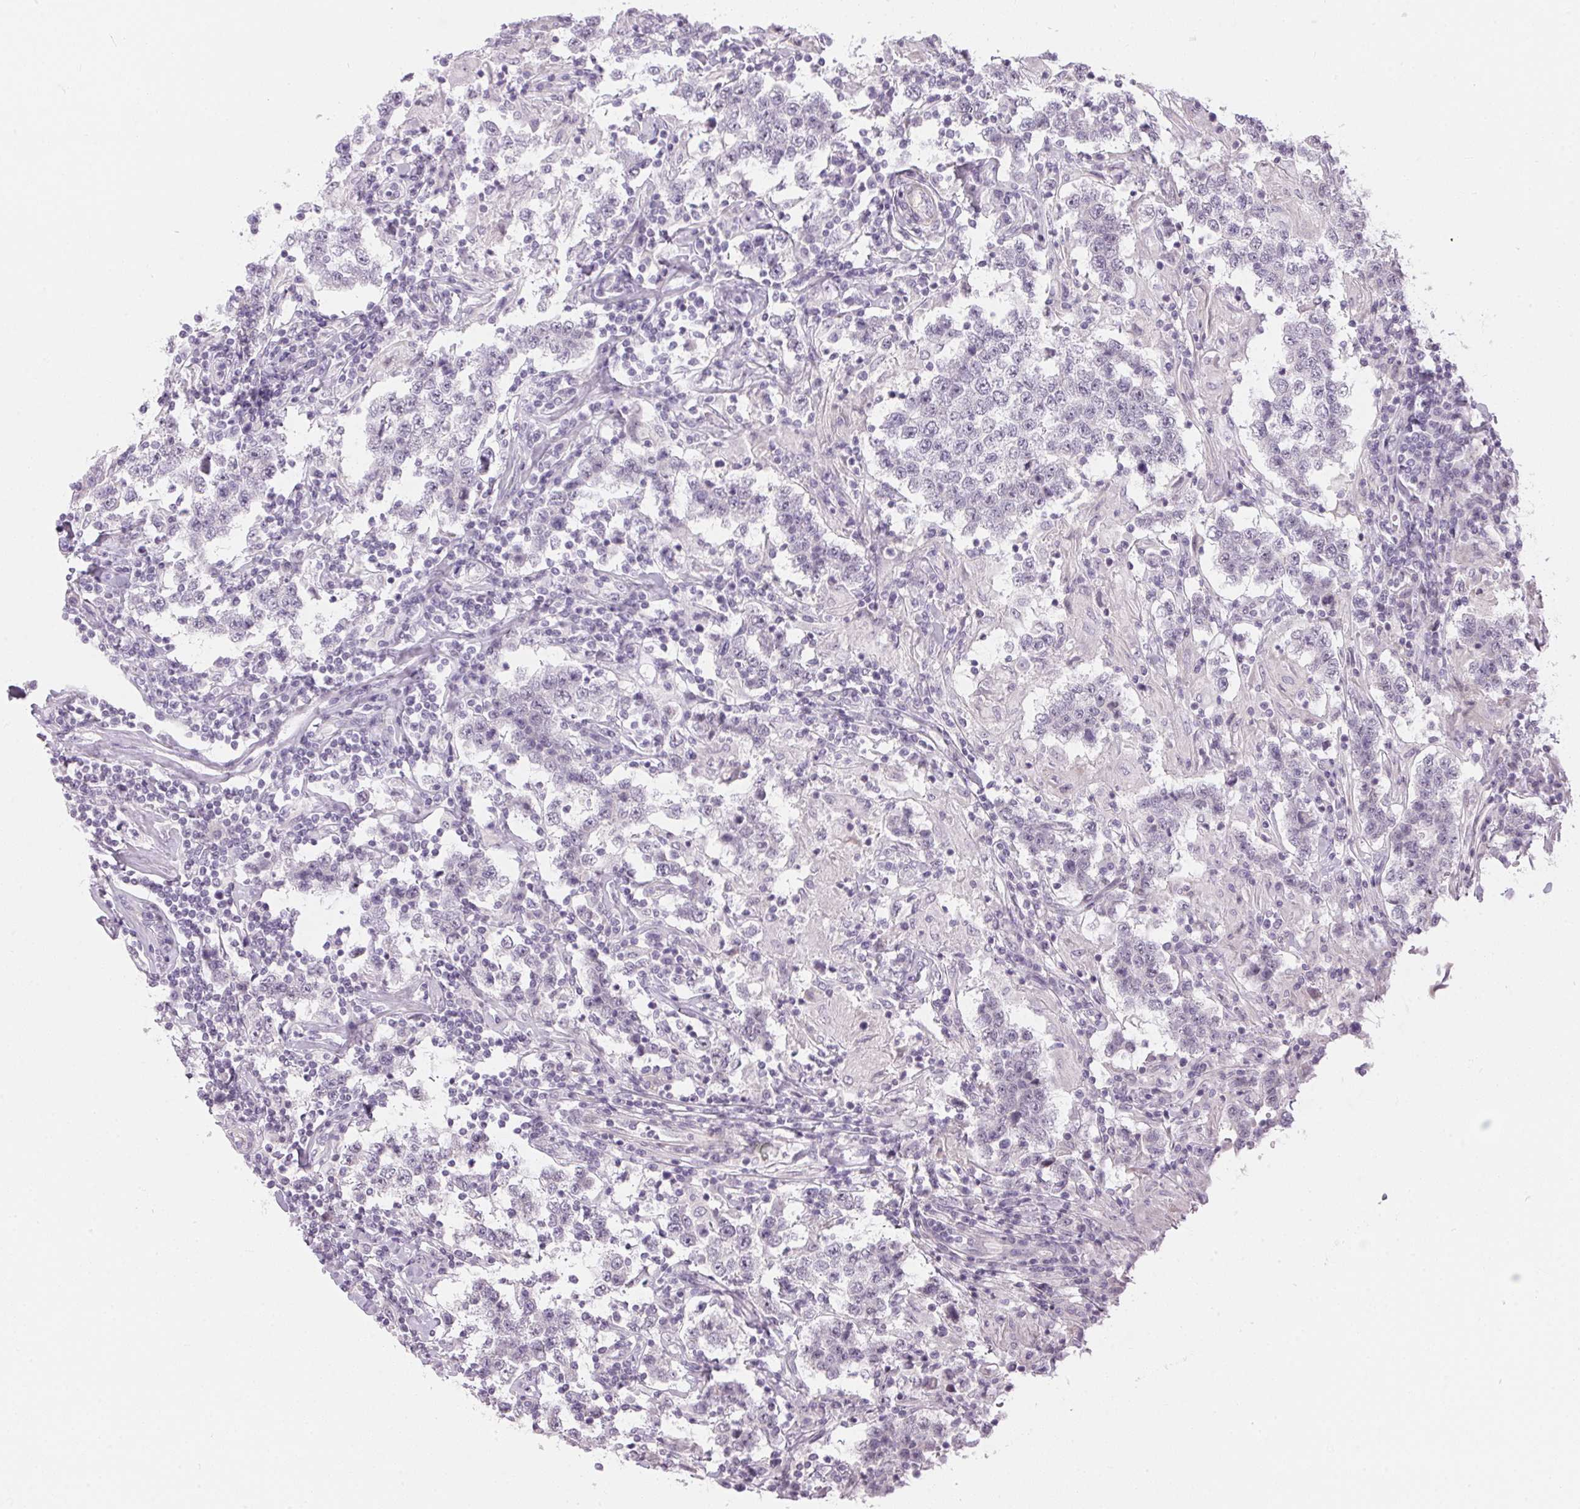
{"staining": {"intensity": "negative", "quantity": "none", "location": "none"}, "tissue": "testis cancer", "cell_type": "Tumor cells", "image_type": "cancer", "snomed": [{"axis": "morphology", "description": "Seminoma, NOS"}, {"axis": "morphology", "description": "Carcinoma, Embryonal, NOS"}, {"axis": "topography", "description": "Testis"}], "caption": "High power microscopy histopathology image of an IHC image of testis embryonal carcinoma, revealing no significant expression in tumor cells.", "gene": "GDAP1L1", "patient": {"sex": "male", "age": 41}}